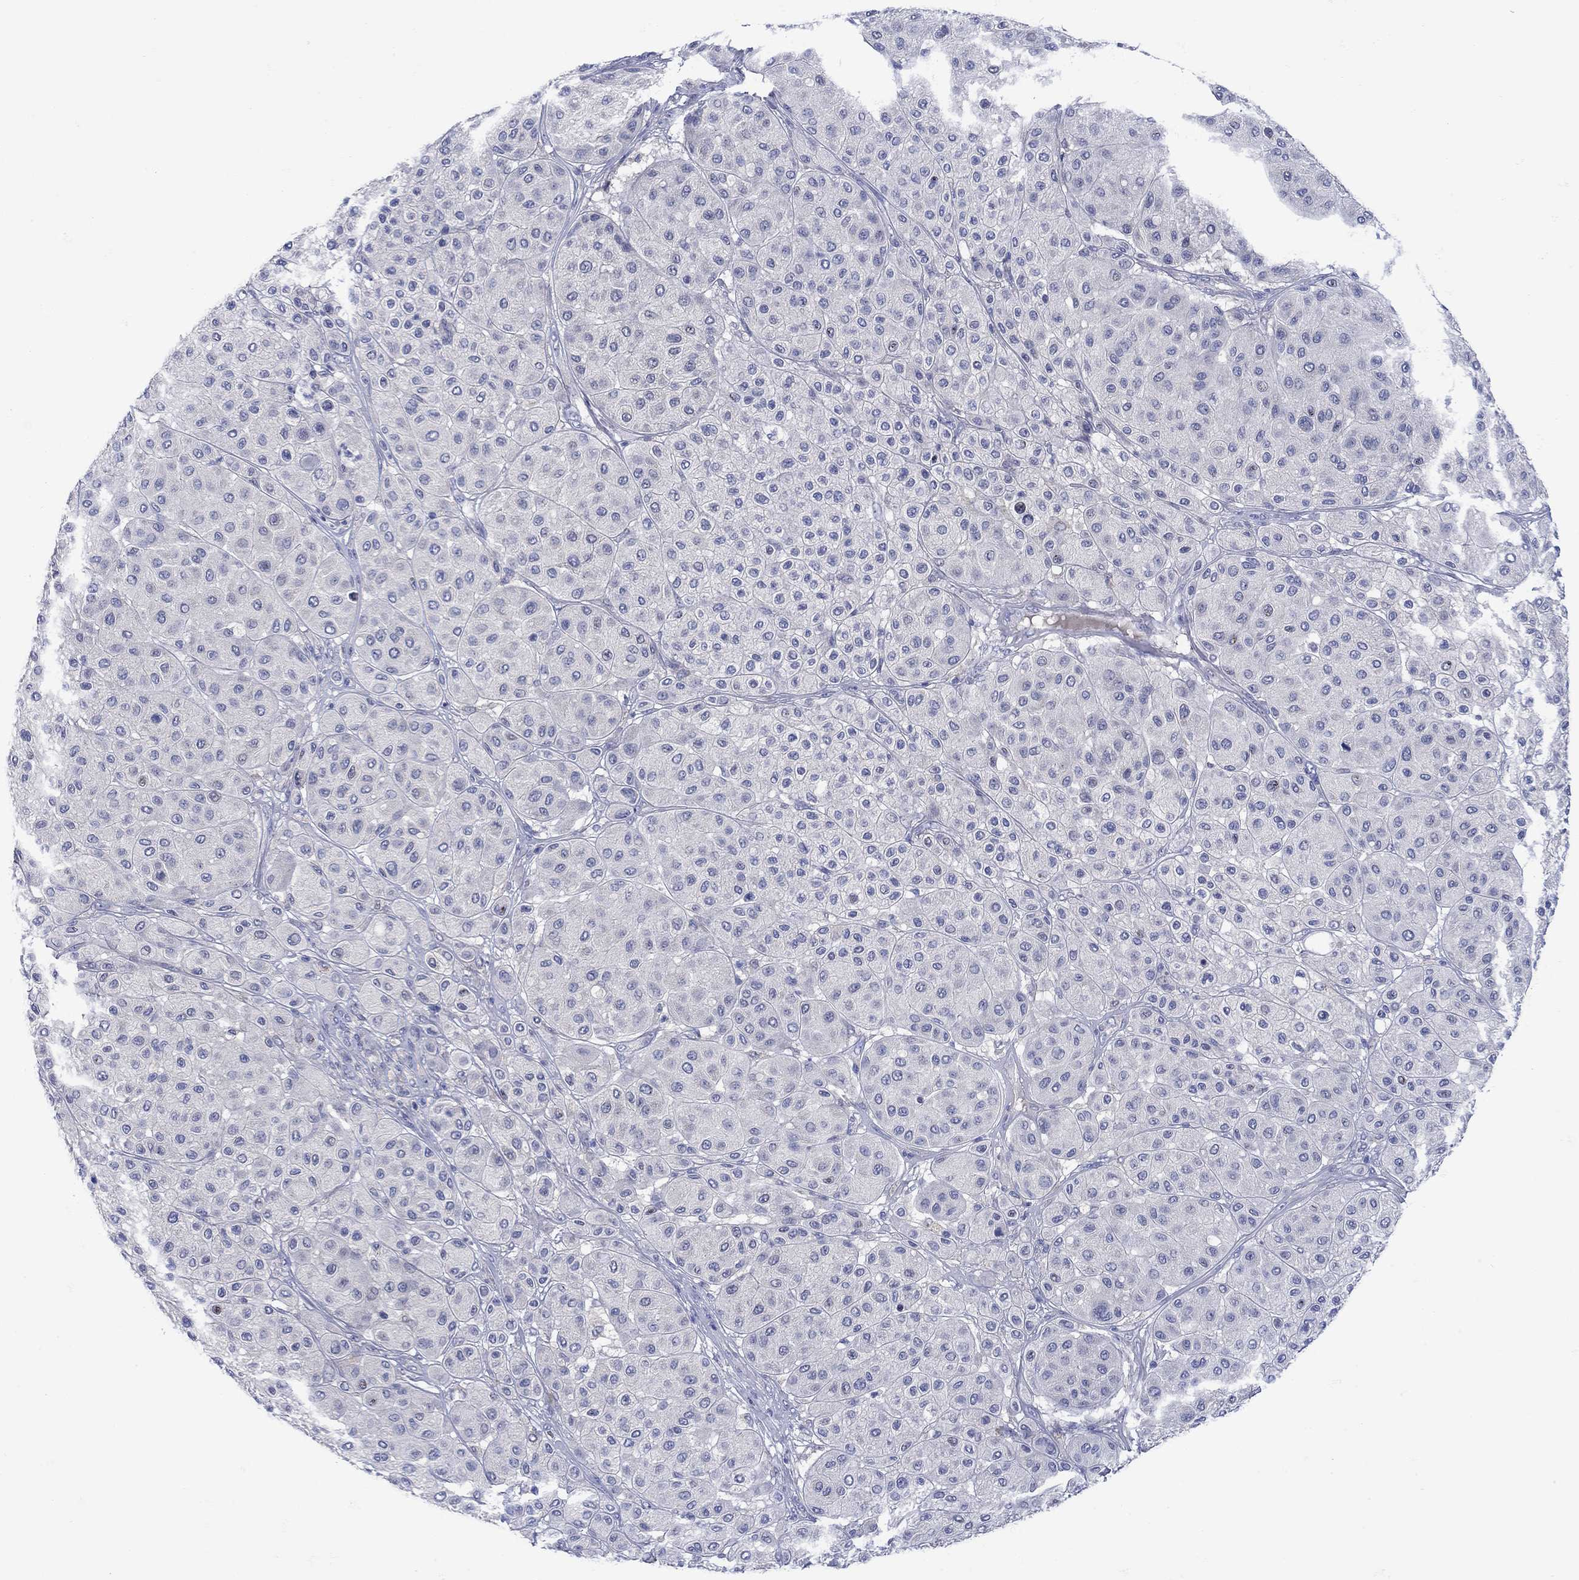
{"staining": {"intensity": "negative", "quantity": "none", "location": "none"}, "tissue": "melanoma", "cell_type": "Tumor cells", "image_type": "cancer", "snomed": [{"axis": "morphology", "description": "Malignant melanoma, Metastatic site"}, {"axis": "topography", "description": "Smooth muscle"}], "caption": "Malignant melanoma (metastatic site) was stained to show a protein in brown. There is no significant positivity in tumor cells.", "gene": "MSI1", "patient": {"sex": "male", "age": 41}}